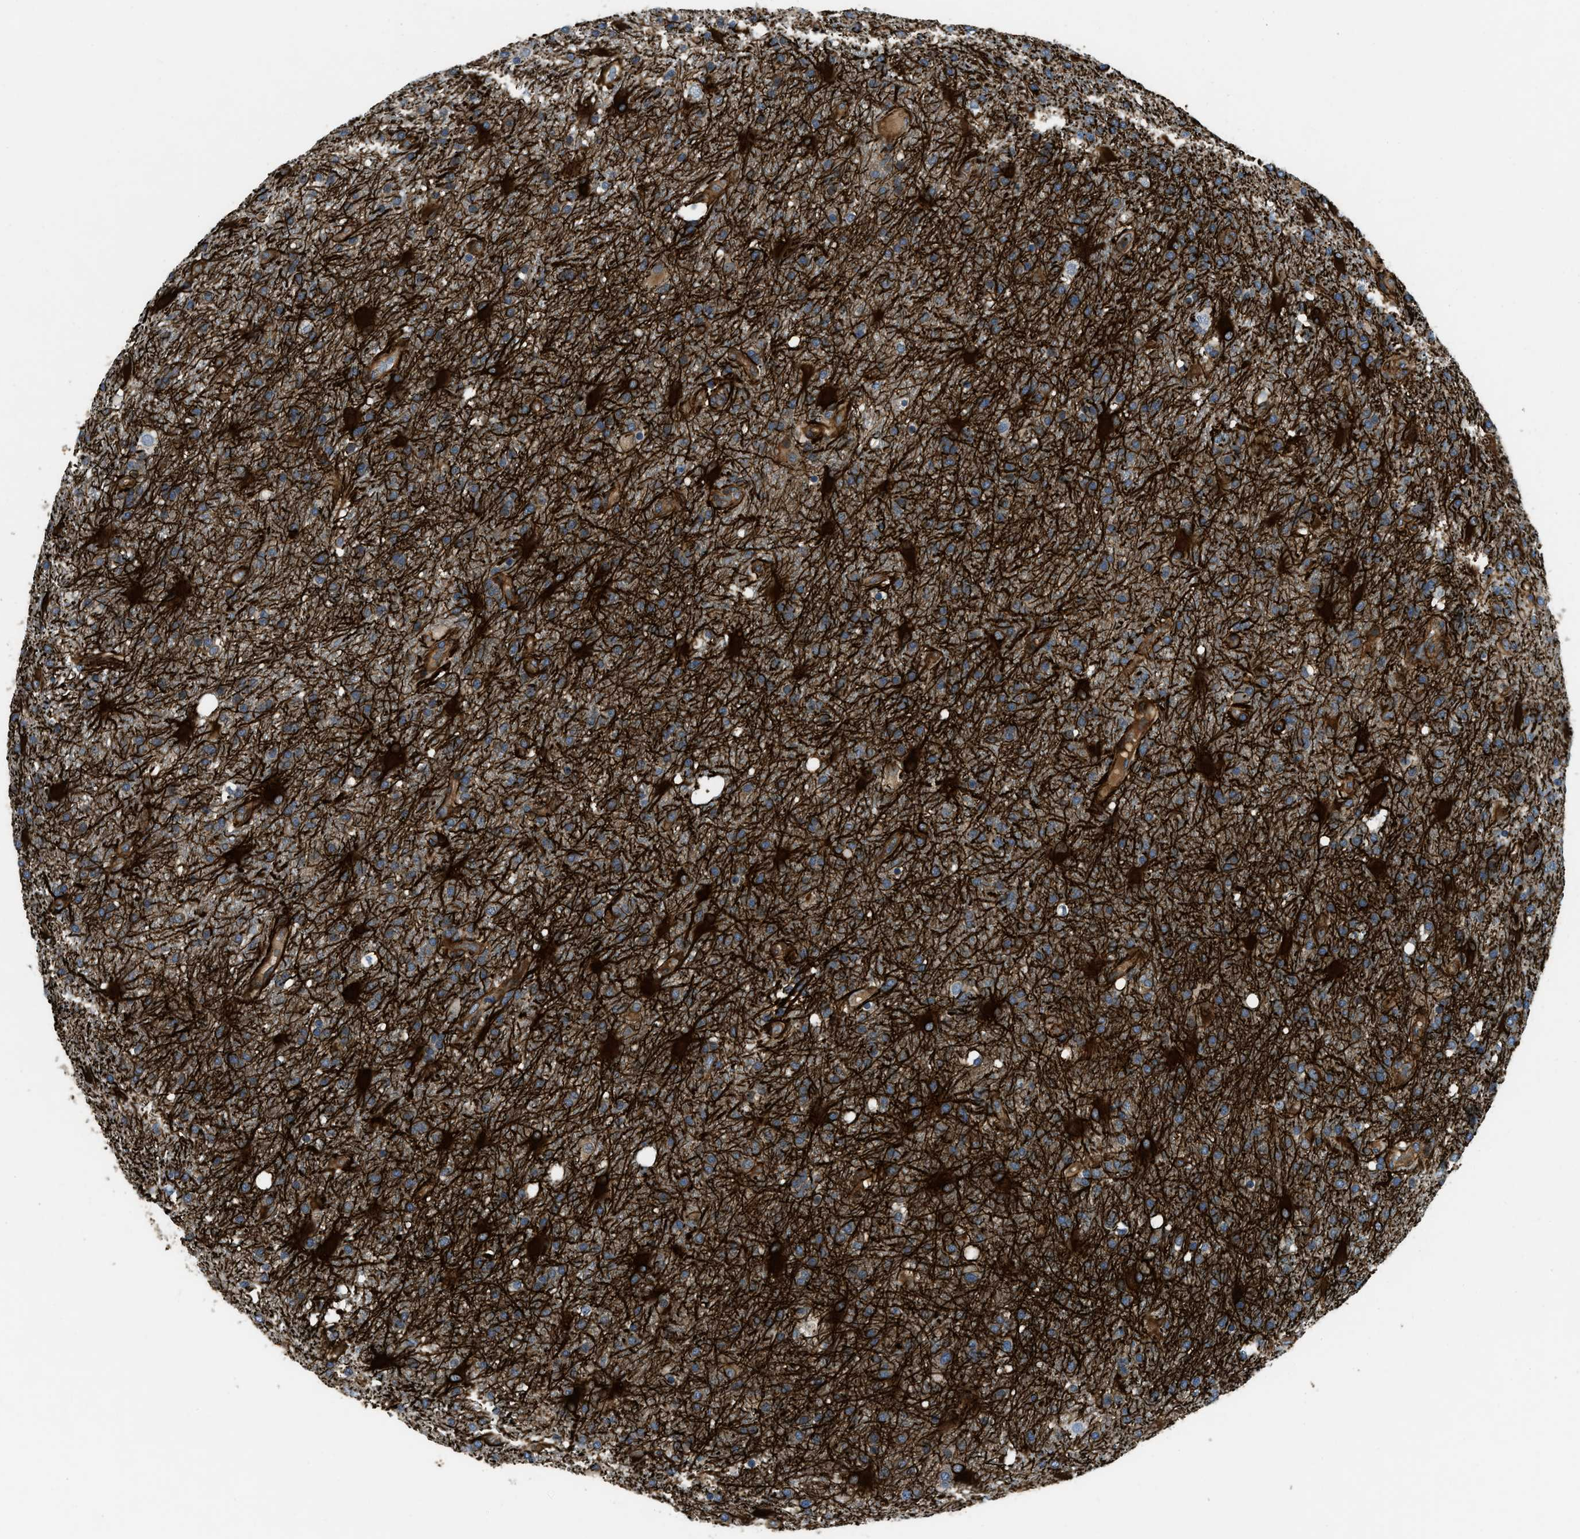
{"staining": {"intensity": "strong", "quantity": "25%-75%", "location": "cytoplasmic/membranous"}, "tissue": "glioma", "cell_type": "Tumor cells", "image_type": "cancer", "snomed": [{"axis": "morphology", "description": "Glioma, malignant, High grade"}, {"axis": "topography", "description": "Brain"}], "caption": "High-grade glioma (malignant) stained with immunohistochemistry reveals strong cytoplasmic/membranous positivity in about 25%-75% of tumor cells.", "gene": "NYNRIN", "patient": {"sex": "male", "age": 72}}